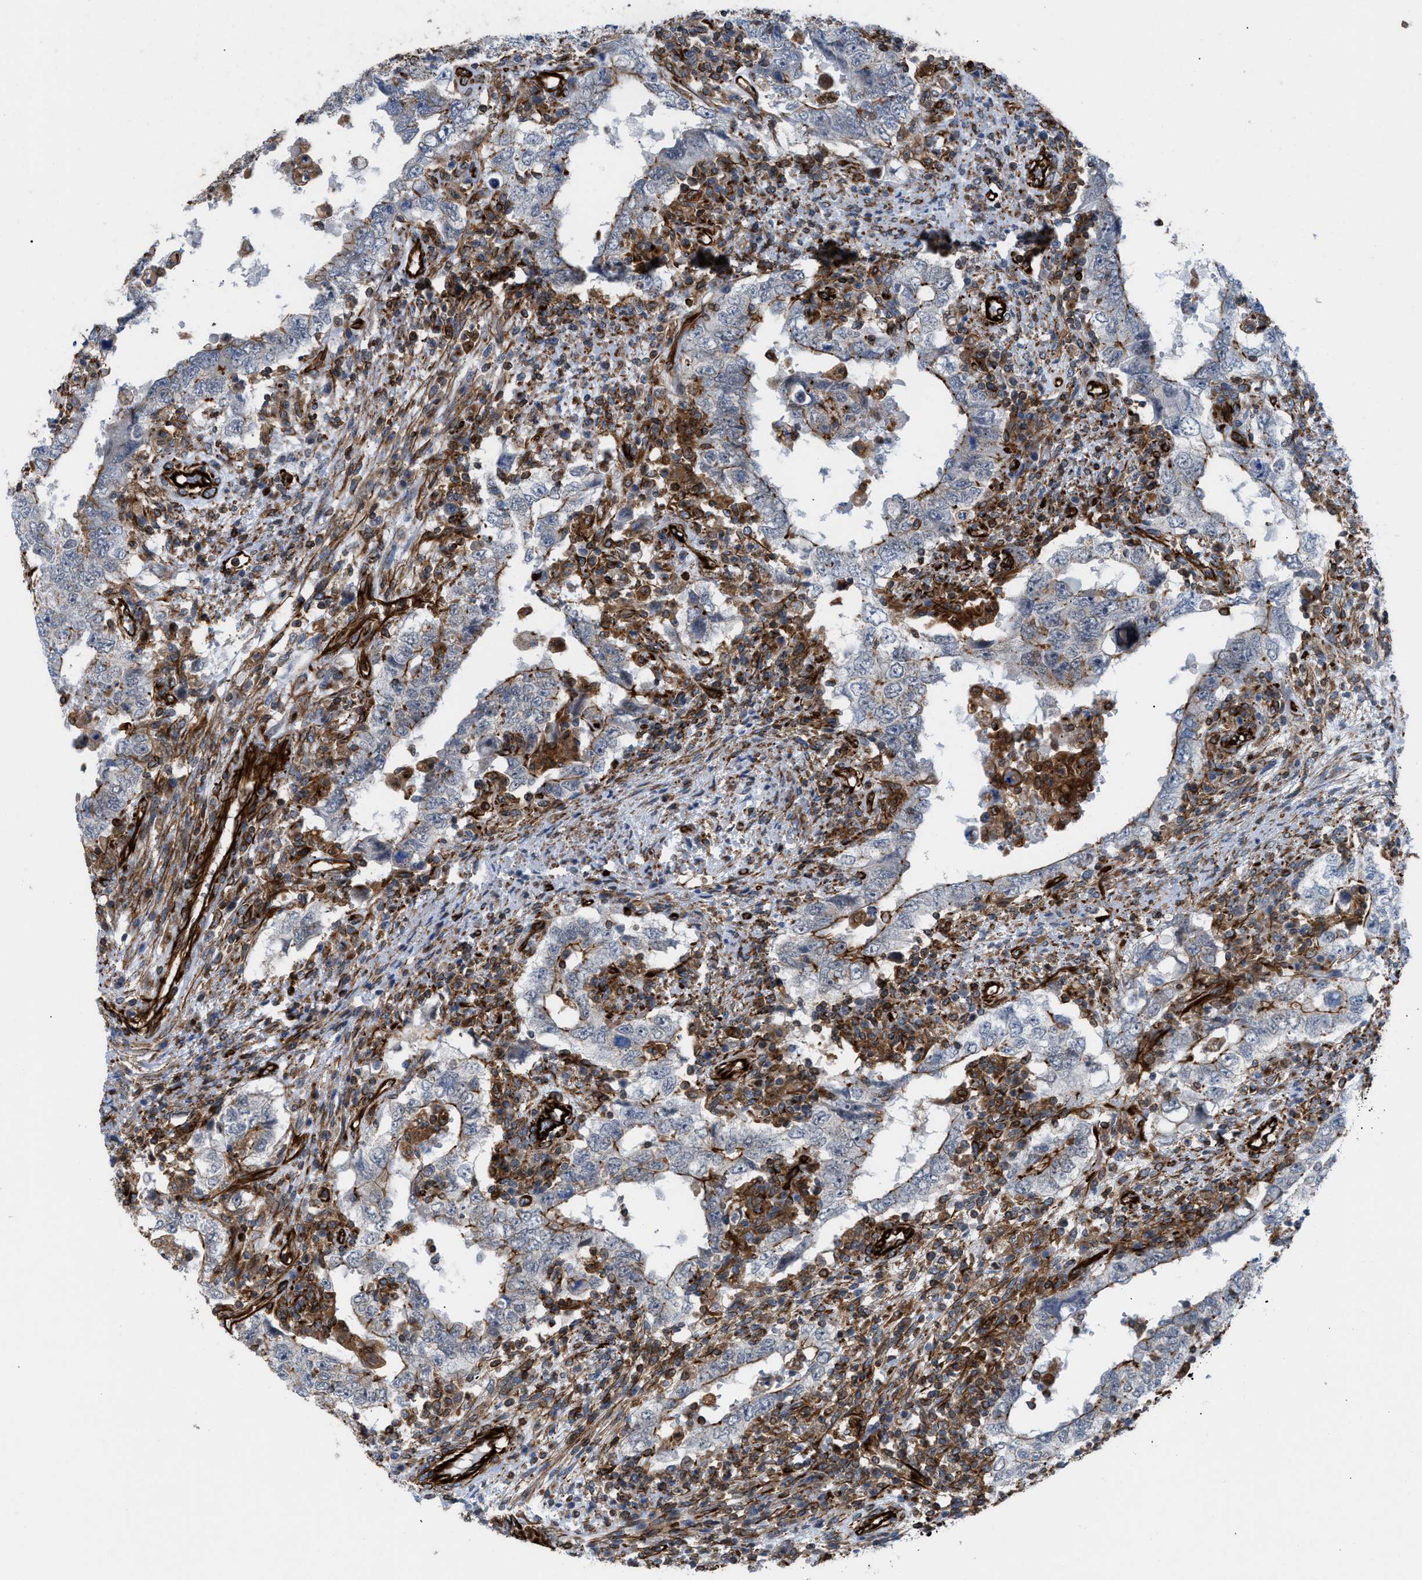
{"staining": {"intensity": "weak", "quantity": "<25%", "location": "cytoplasmic/membranous"}, "tissue": "testis cancer", "cell_type": "Tumor cells", "image_type": "cancer", "snomed": [{"axis": "morphology", "description": "Carcinoma, Embryonal, NOS"}, {"axis": "topography", "description": "Testis"}], "caption": "The histopathology image reveals no significant expression in tumor cells of testis cancer (embryonal carcinoma).", "gene": "PTPRE", "patient": {"sex": "male", "age": 26}}